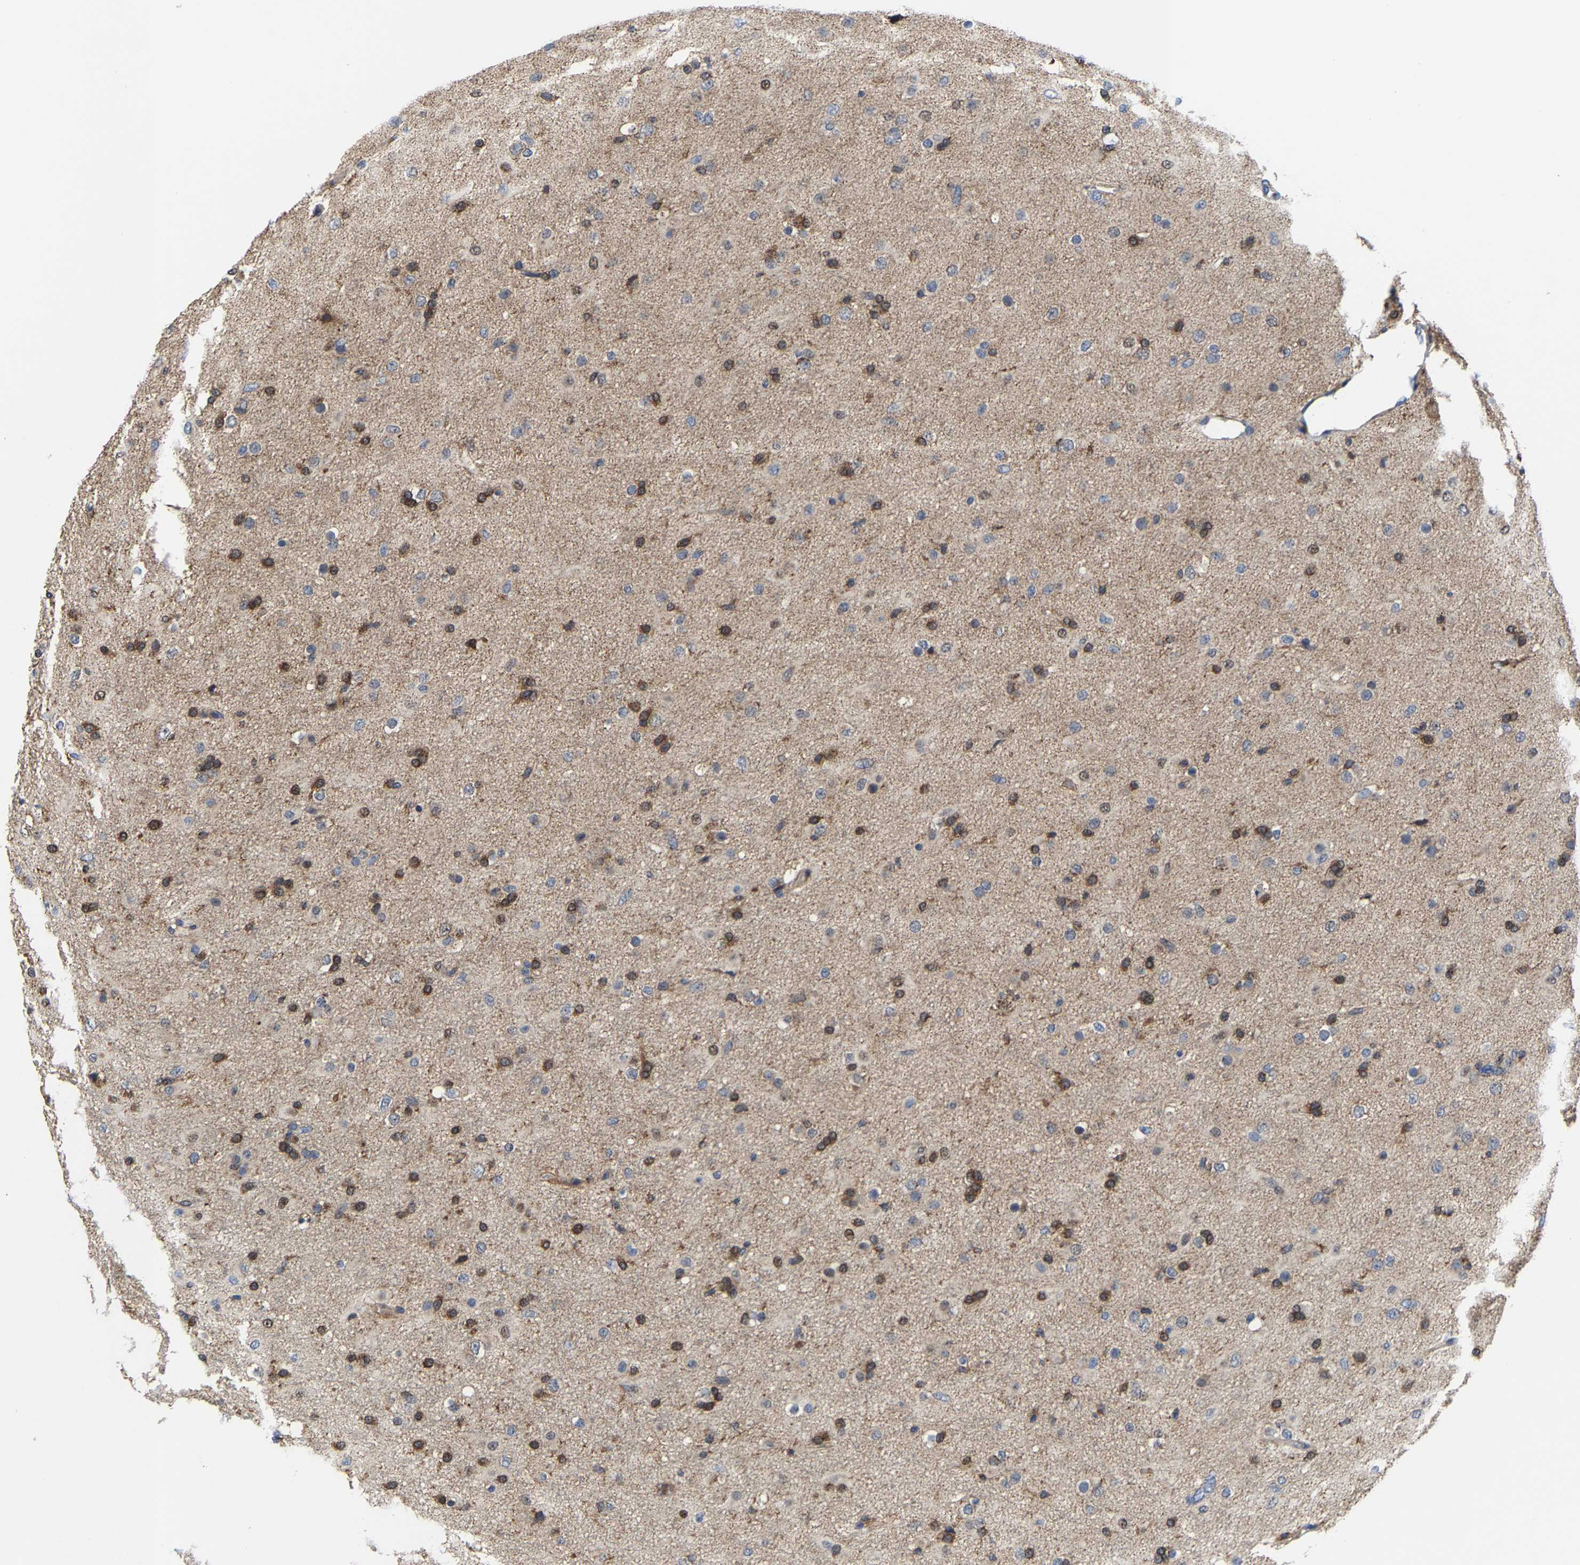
{"staining": {"intensity": "moderate", "quantity": "<25%", "location": "cytoplasmic/membranous"}, "tissue": "glioma", "cell_type": "Tumor cells", "image_type": "cancer", "snomed": [{"axis": "morphology", "description": "Glioma, malignant, Low grade"}, {"axis": "topography", "description": "Brain"}], "caption": "IHC of human malignant glioma (low-grade) reveals low levels of moderate cytoplasmic/membranous staining in about <25% of tumor cells.", "gene": "PFKFB3", "patient": {"sex": "male", "age": 65}}